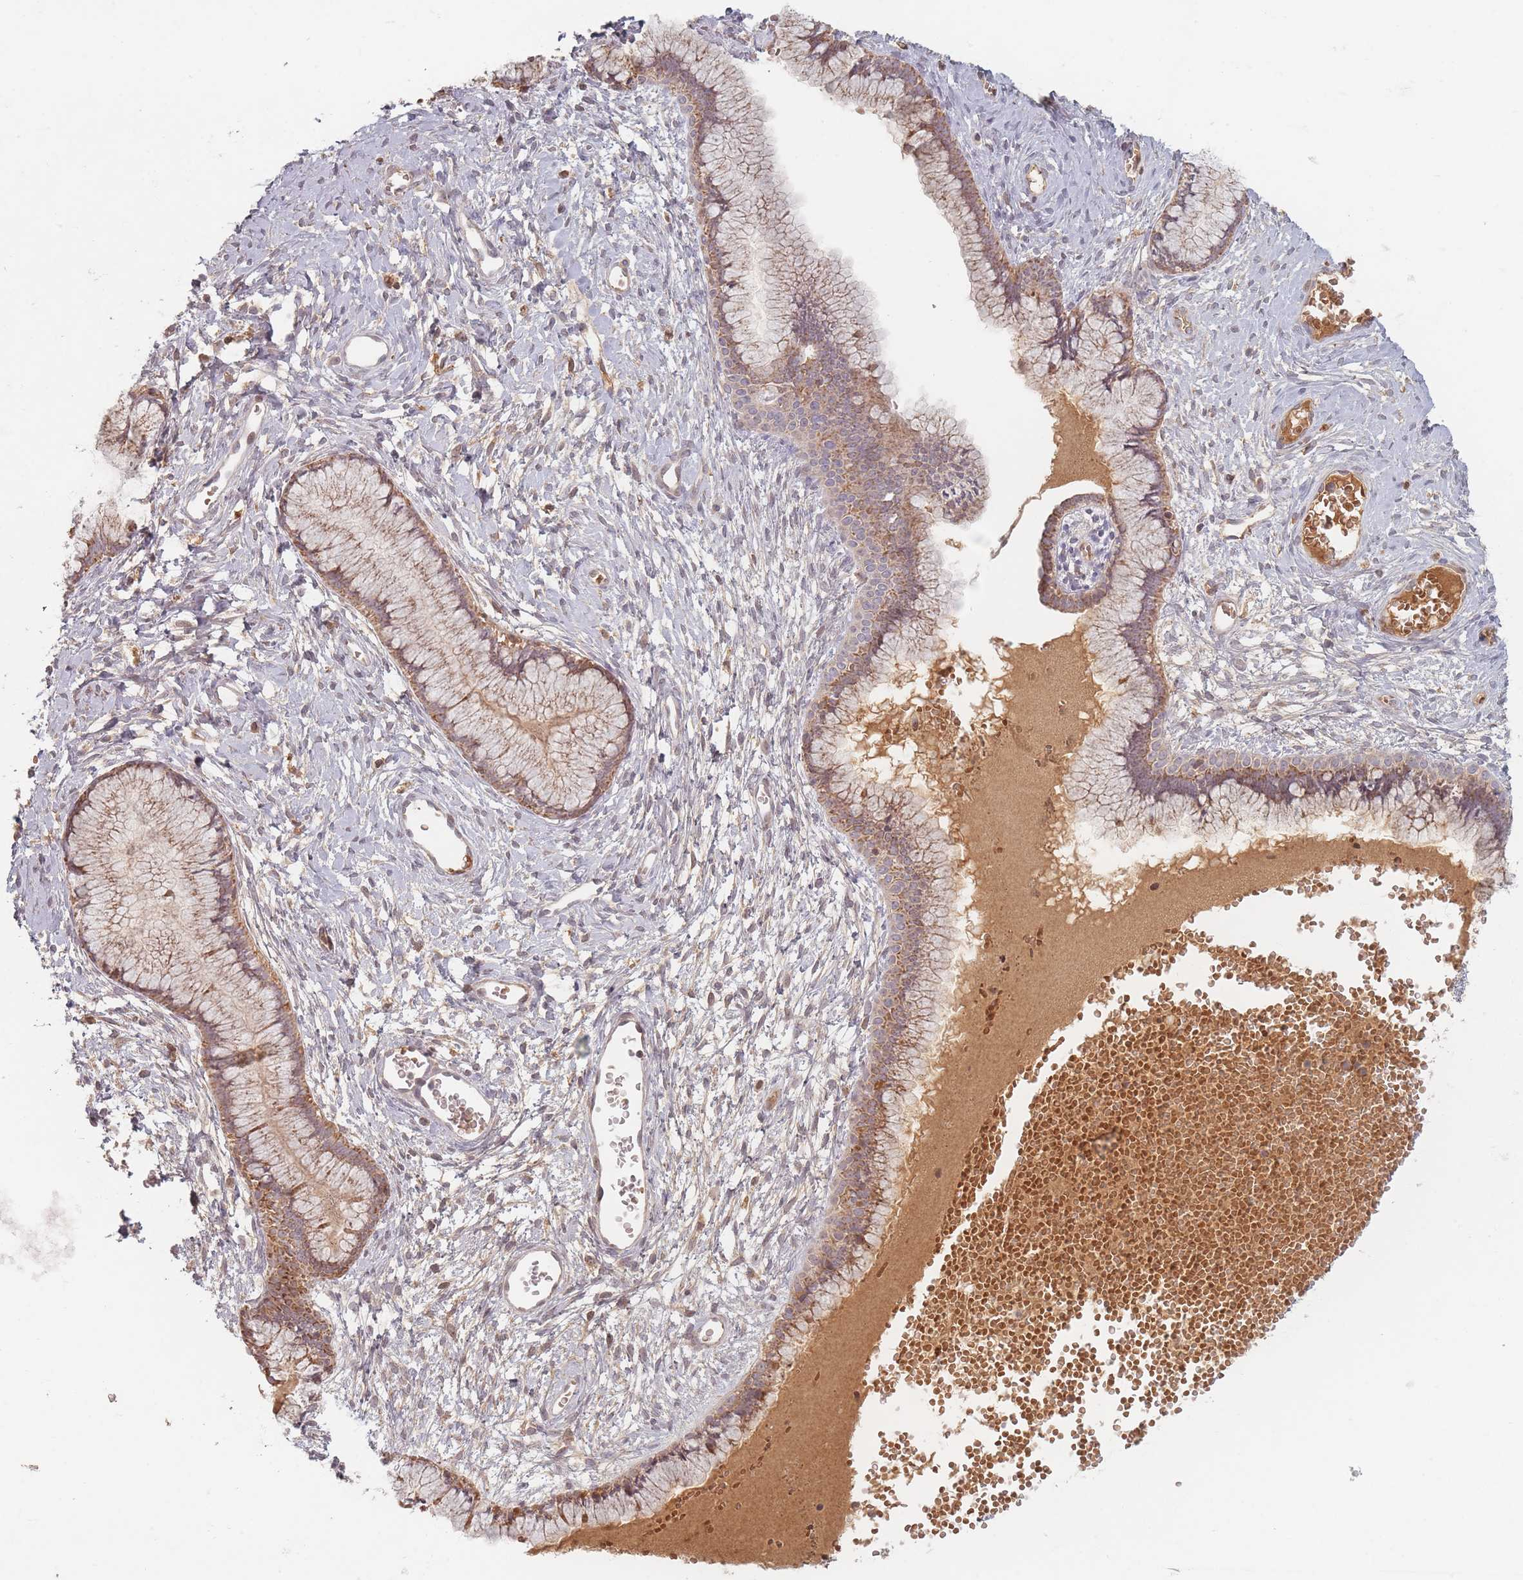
{"staining": {"intensity": "moderate", "quantity": ">75%", "location": "cytoplasmic/membranous"}, "tissue": "cervix", "cell_type": "Glandular cells", "image_type": "normal", "snomed": [{"axis": "morphology", "description": "Normal tissue, NOS"}, {"axis": "topography", "description": "Cervix"}], "caption": "Immunohistochemistry (IHC) staining of normal cervix, which shows medium levels of moderate cytoplasmic/membranous staining in approximately >75% of glandular cells indicating moderate cytoplasmic/membranous protein staining. The staining was performed using DAB (brown) for protein detection and nuclei were counterstained in hematoxylin (blue).", "gene": "OR2M4", "patient": {"sex": "female", "age": 42}}